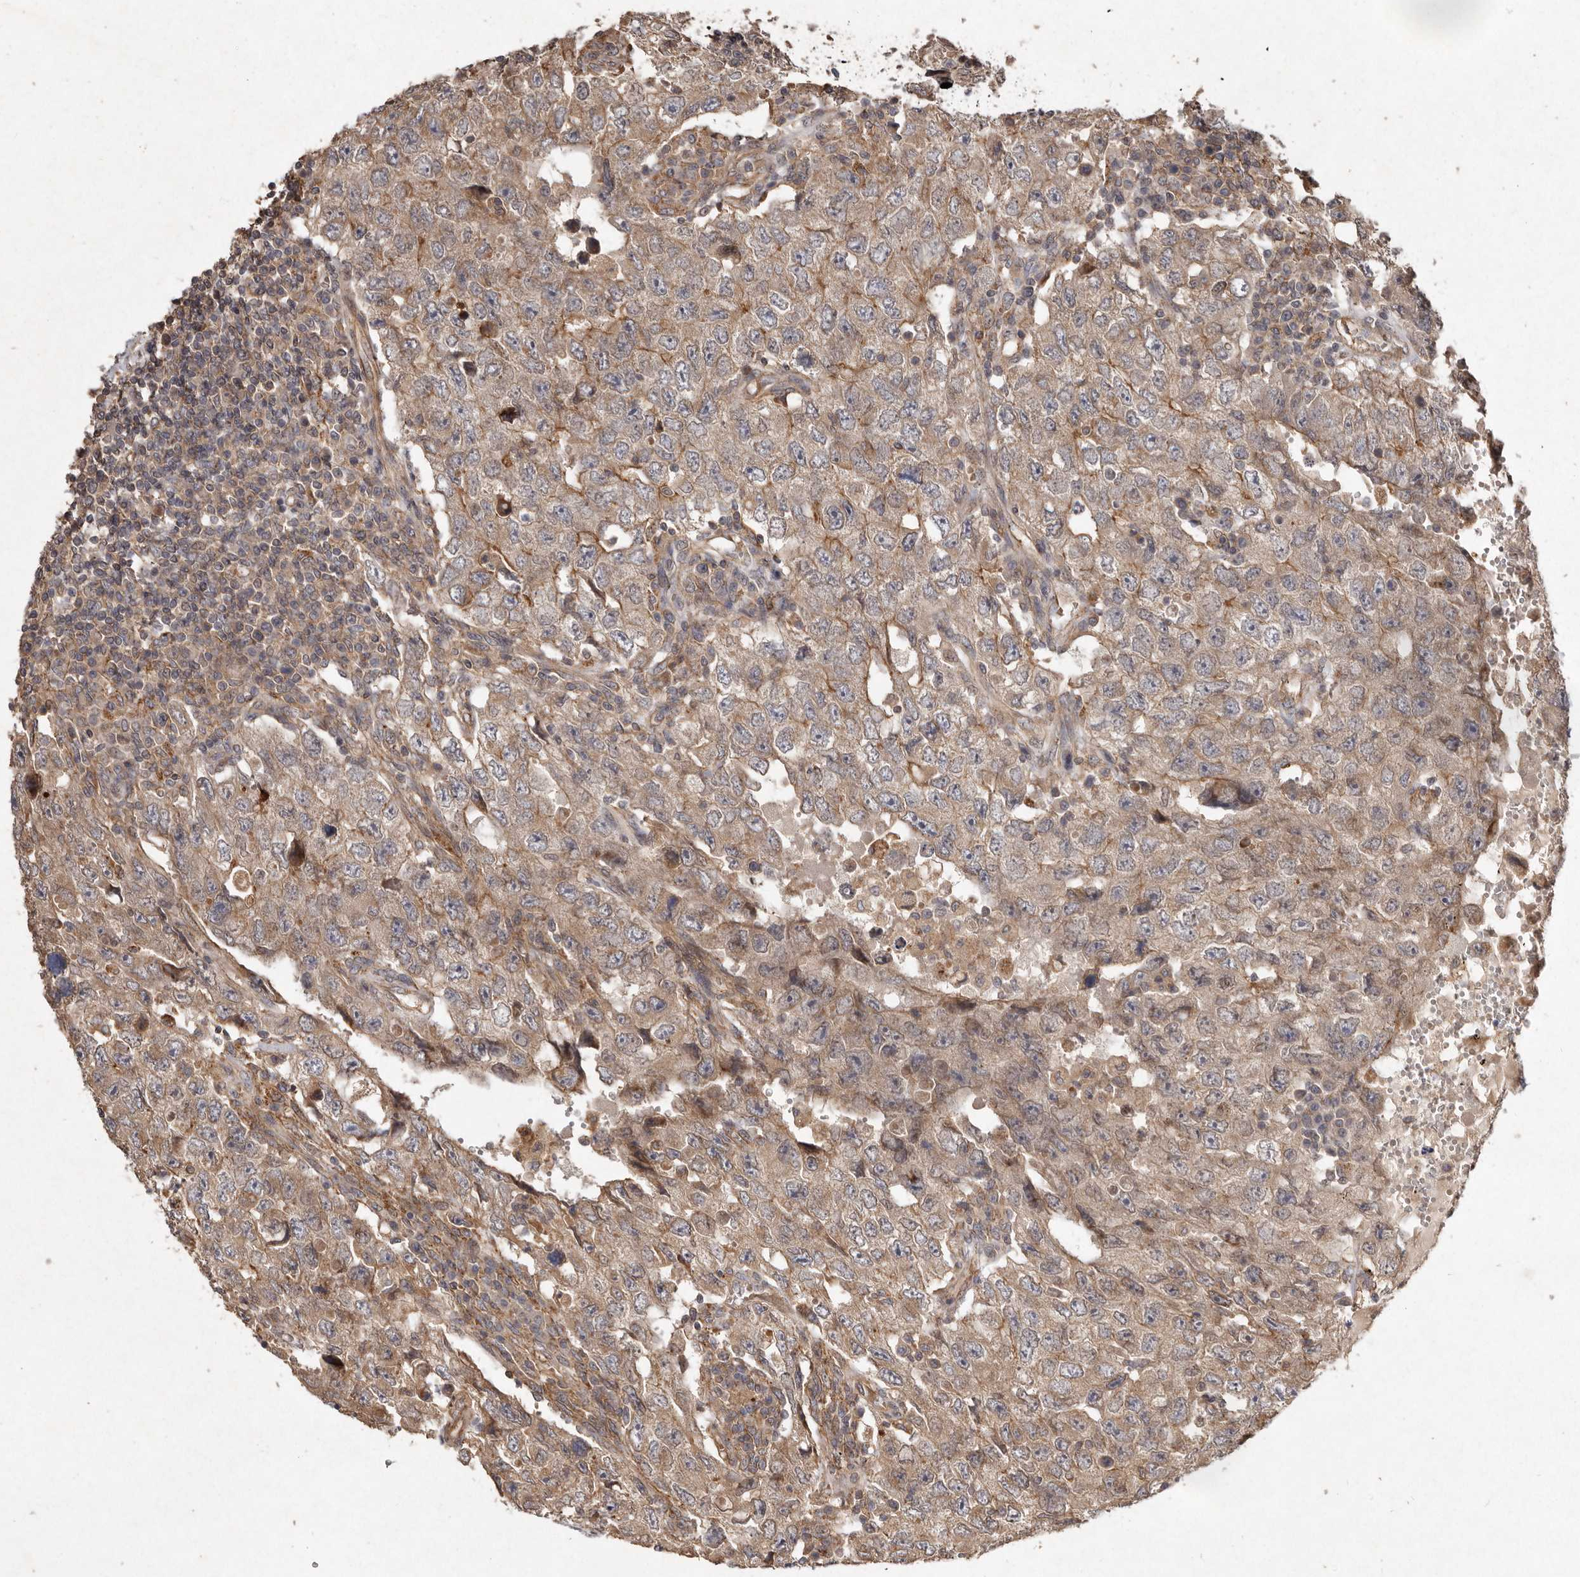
{"staining": {"intensity": "moderate", "quantity": "25%-75%", "location": "cytoplasmic/membranous"}, "tissue": "testis cancer", "cell_type": "Tumor cells", "image_type": "cancer", "snomed": [{"axis": "morphology", "description": "Carcinoma, Embryonal, NOS"}, {"axis": "topography", "description": "Testis"}], "caption": "Approximately 25%-75% of tumor cells in human testis cancer display moderate cytoplasmic/membranous protein expression as visualized by brown immunohistochemical staining.", "gene": "SEMA3A", "patient": {"sex": "male", "age": 26}}